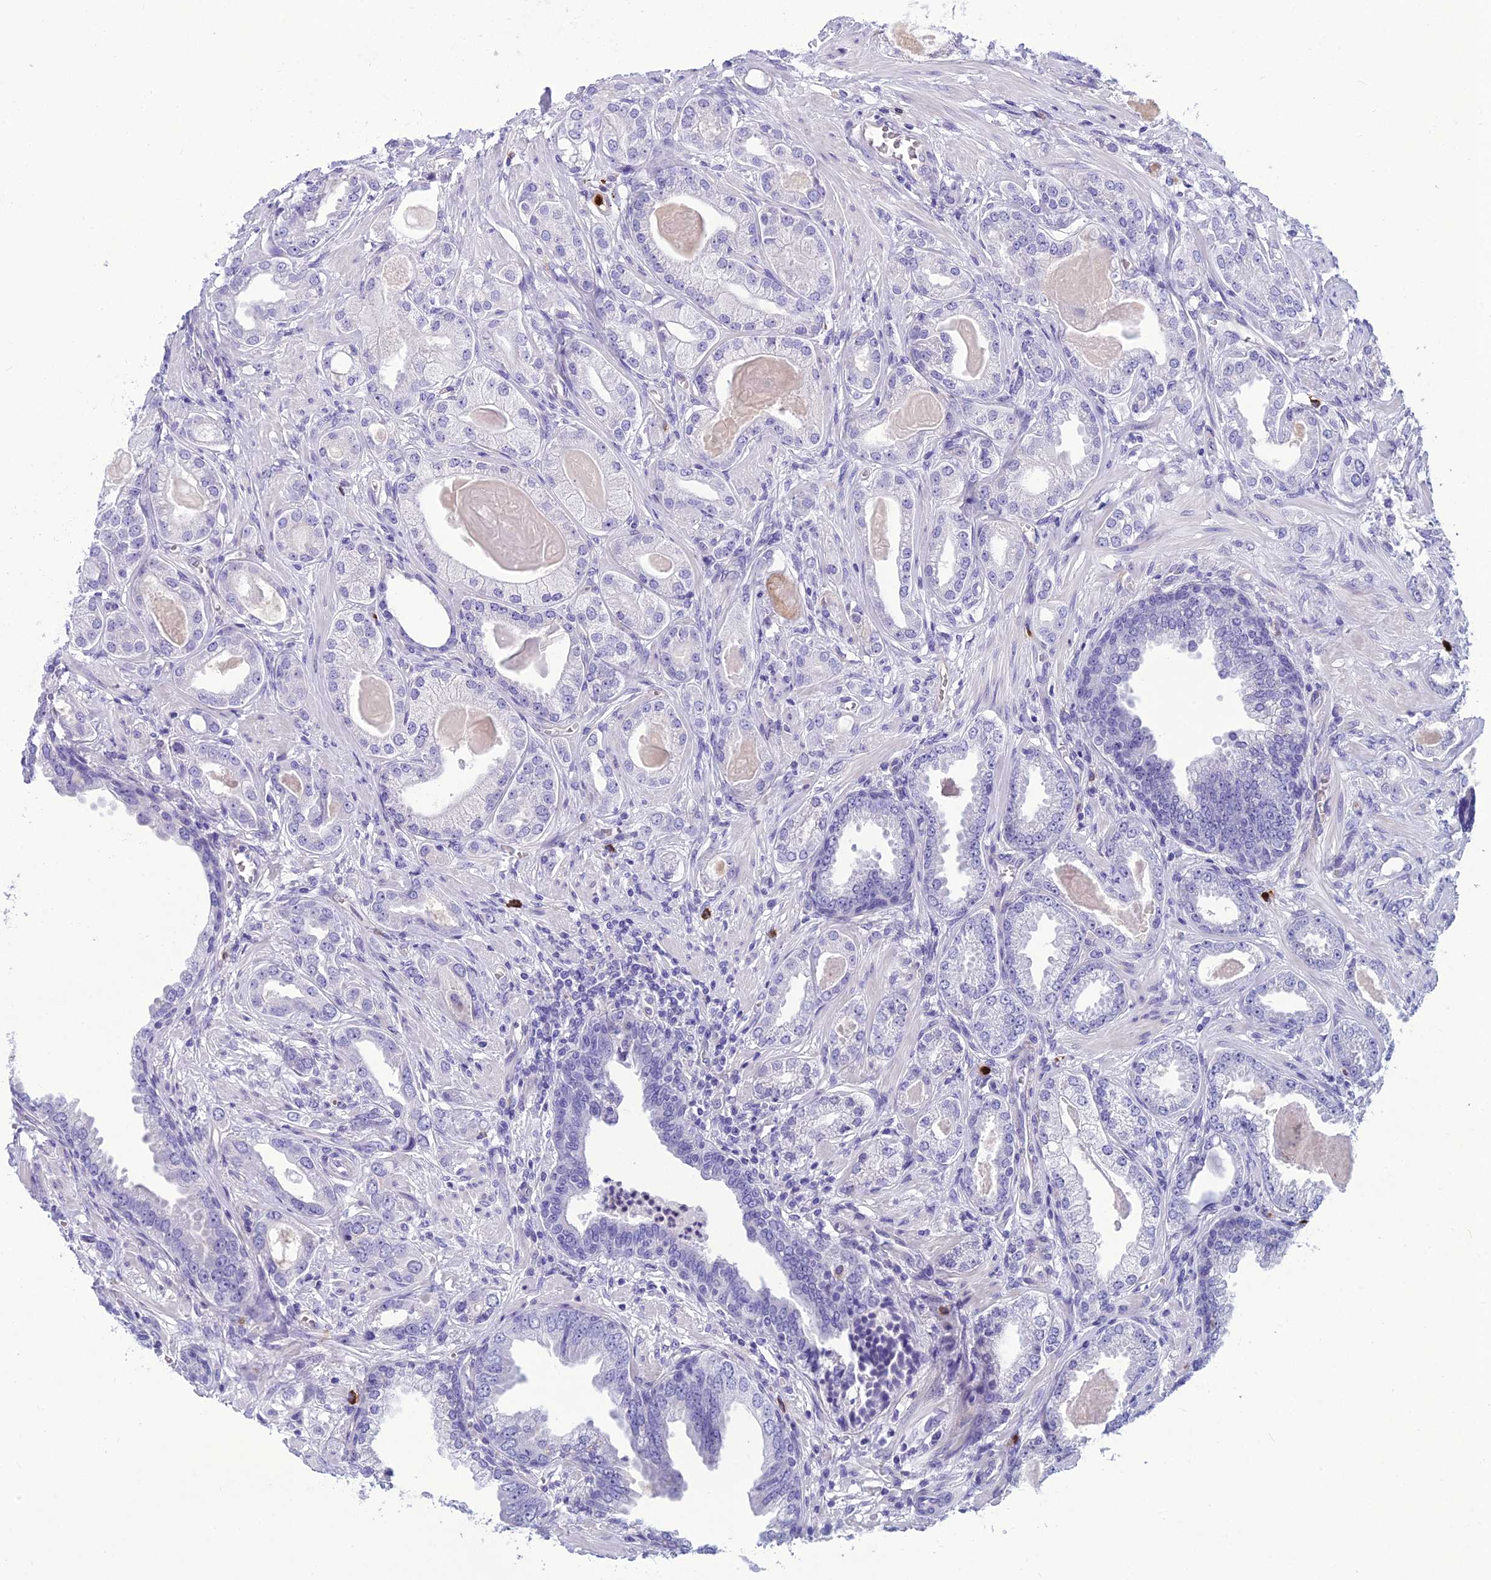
{"staining": {"intensity": "negative", "quantity": "none", "location": "none"}, "tissue": "prostate cancer", "cell_type": "Tumor cells", "image_type": "cancer", "snomed": [{"axis": "morphology", "description": "Adenocarcinoma, Low grade"}, {"axis": "topography", "description": "Prostate"}], "caption": "Tumor cells show no significant positivity in prostate adenocarcinoma (low-grade).", "gene": "BBS7", "patient": {"sex": "male", "age": 64}}